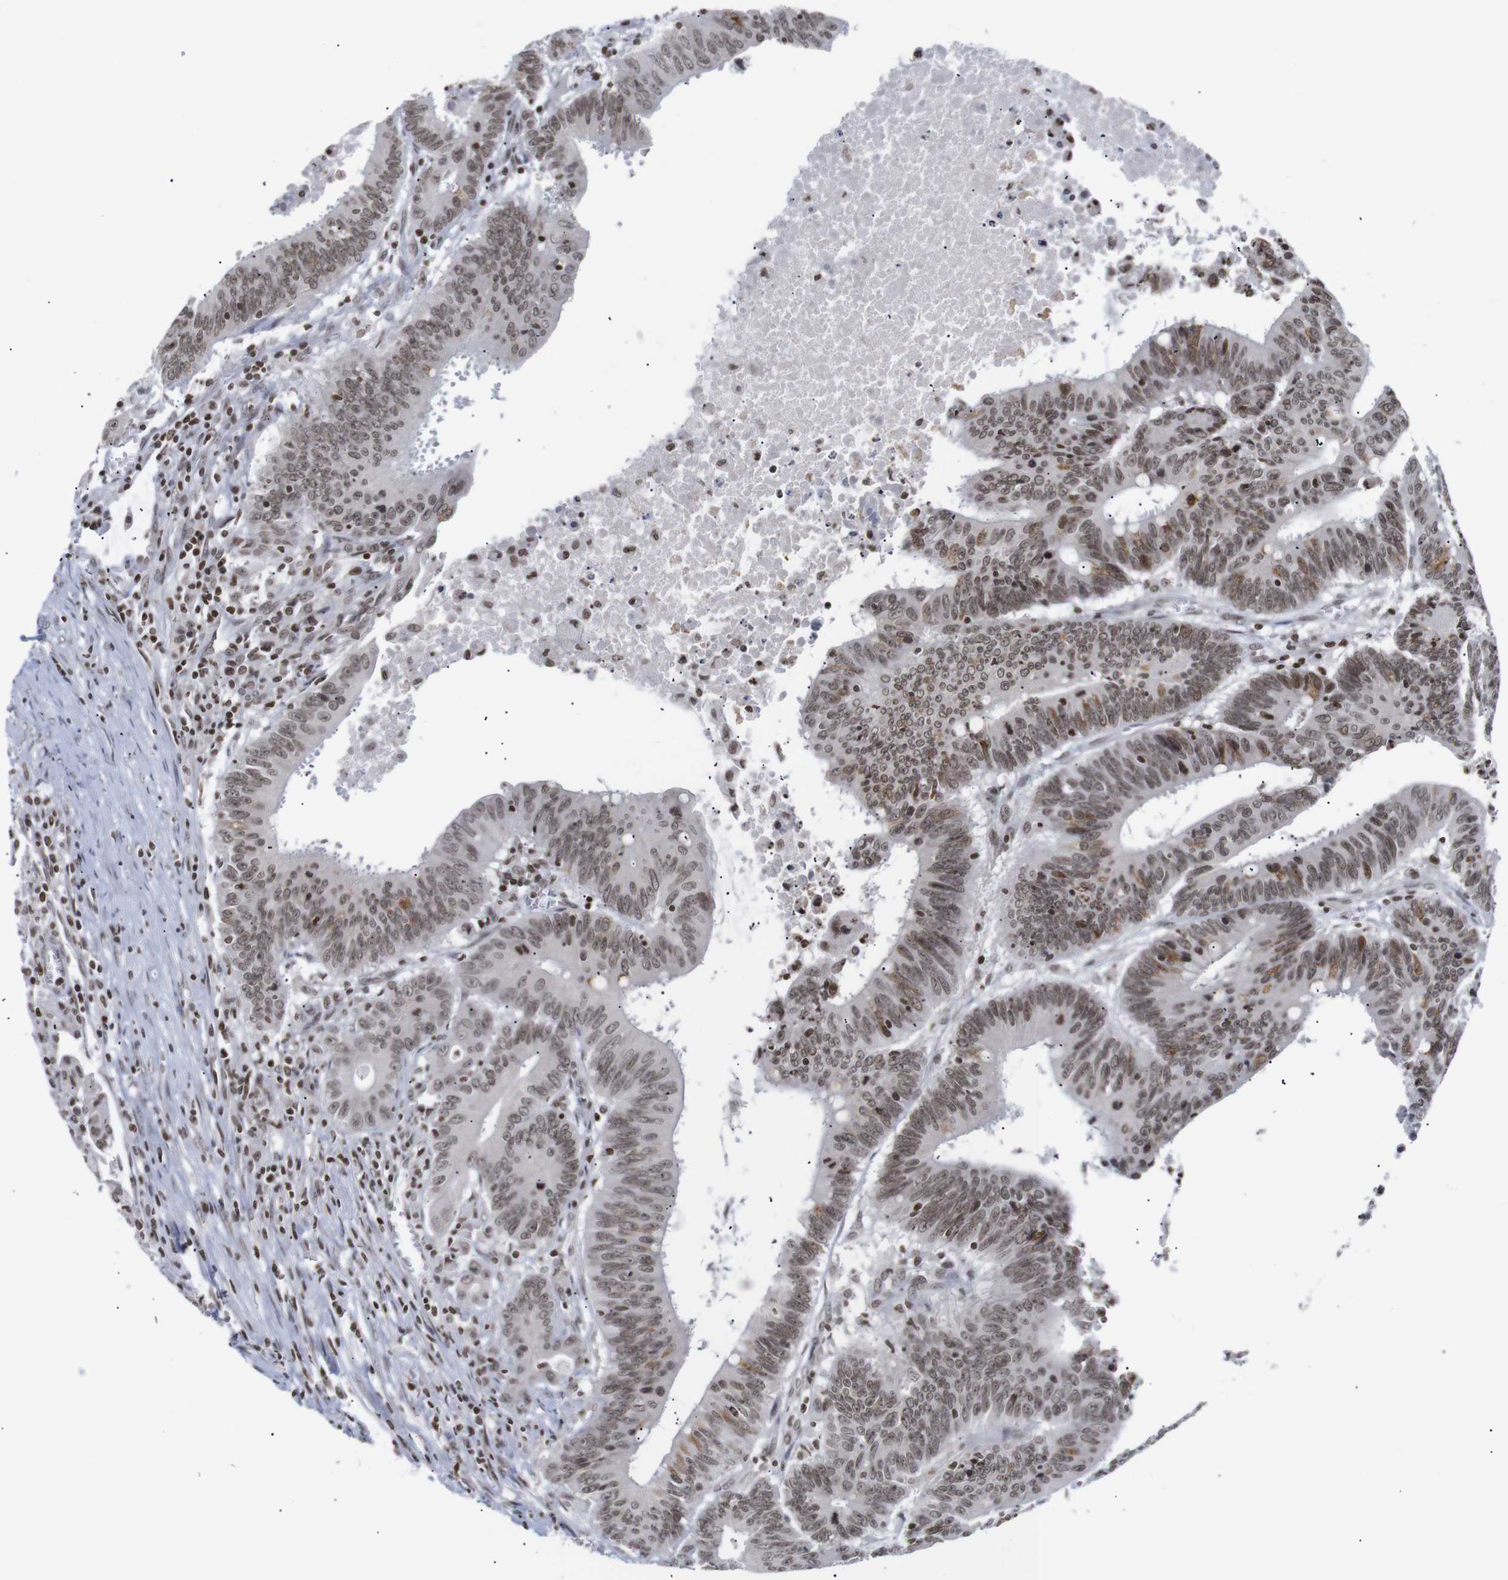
{"staining": {"intensity": "moderate", "quantity": ">75%", "location": "nuclear"}, "tissue": "colorectal cancer", "cell_type": "Tumor cells", "image_type": "cancer", "snomed": [{"axis": "morphology", "description": "Adenocarcinoma, NOS"}, {"axis": "topography", "description": "Colon"}], "caption": "IHC photomicrograph of neoplastic tissue: colorectal adenocarcinoma stained using immunohistochemistry (IHC) displays medium levels of moderate protein expression localized specifically in the nuclear of tumor cells, appearing as a nuclear brown color.", "gene": "ETV5", "patient": {"sex": "male", "age": 45}}